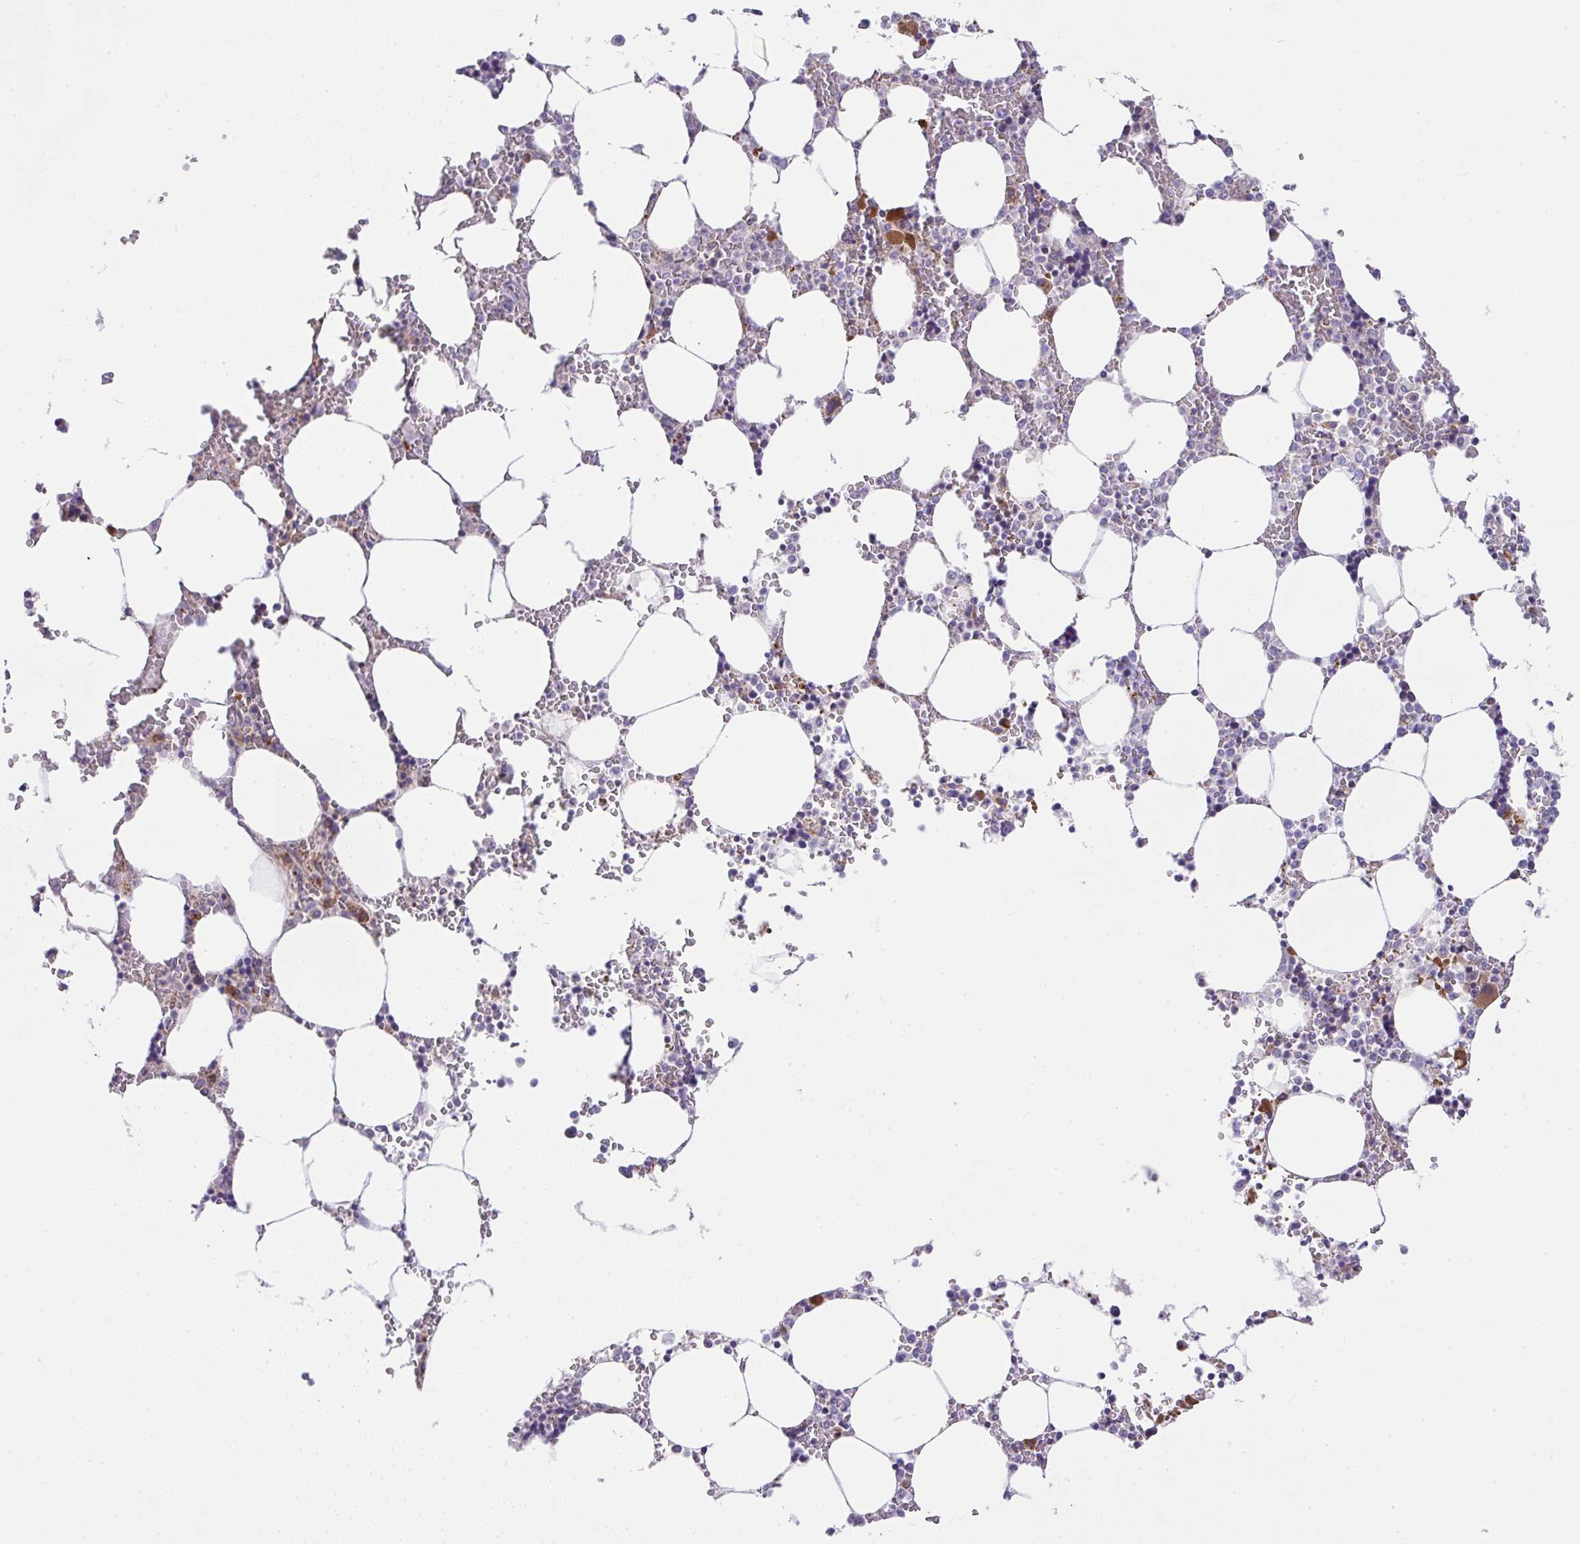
{"staining": {"intensity": "moderate", "quantity": "25%-75%", "location": "cytoplasmic/membranous"}, "tissue": "bone marrow", "cell_type": "Hematopoietic cells", "image_type": "normal", "snomed": [{"axis": "morphology", "description": "Normal tissue, NOS"}, {"axis": "topography", "description": "Bone marrow"}], "caption": "Immunohistochemical staining of unremarkable human bone marrow shows 25%-75% levels of moderate cytoplasmic/membranous protein positivity in about 25%-75% of hematopoietic cells.", "gene": "CHDH", "patient": {"sex": "male", "age": 64}}